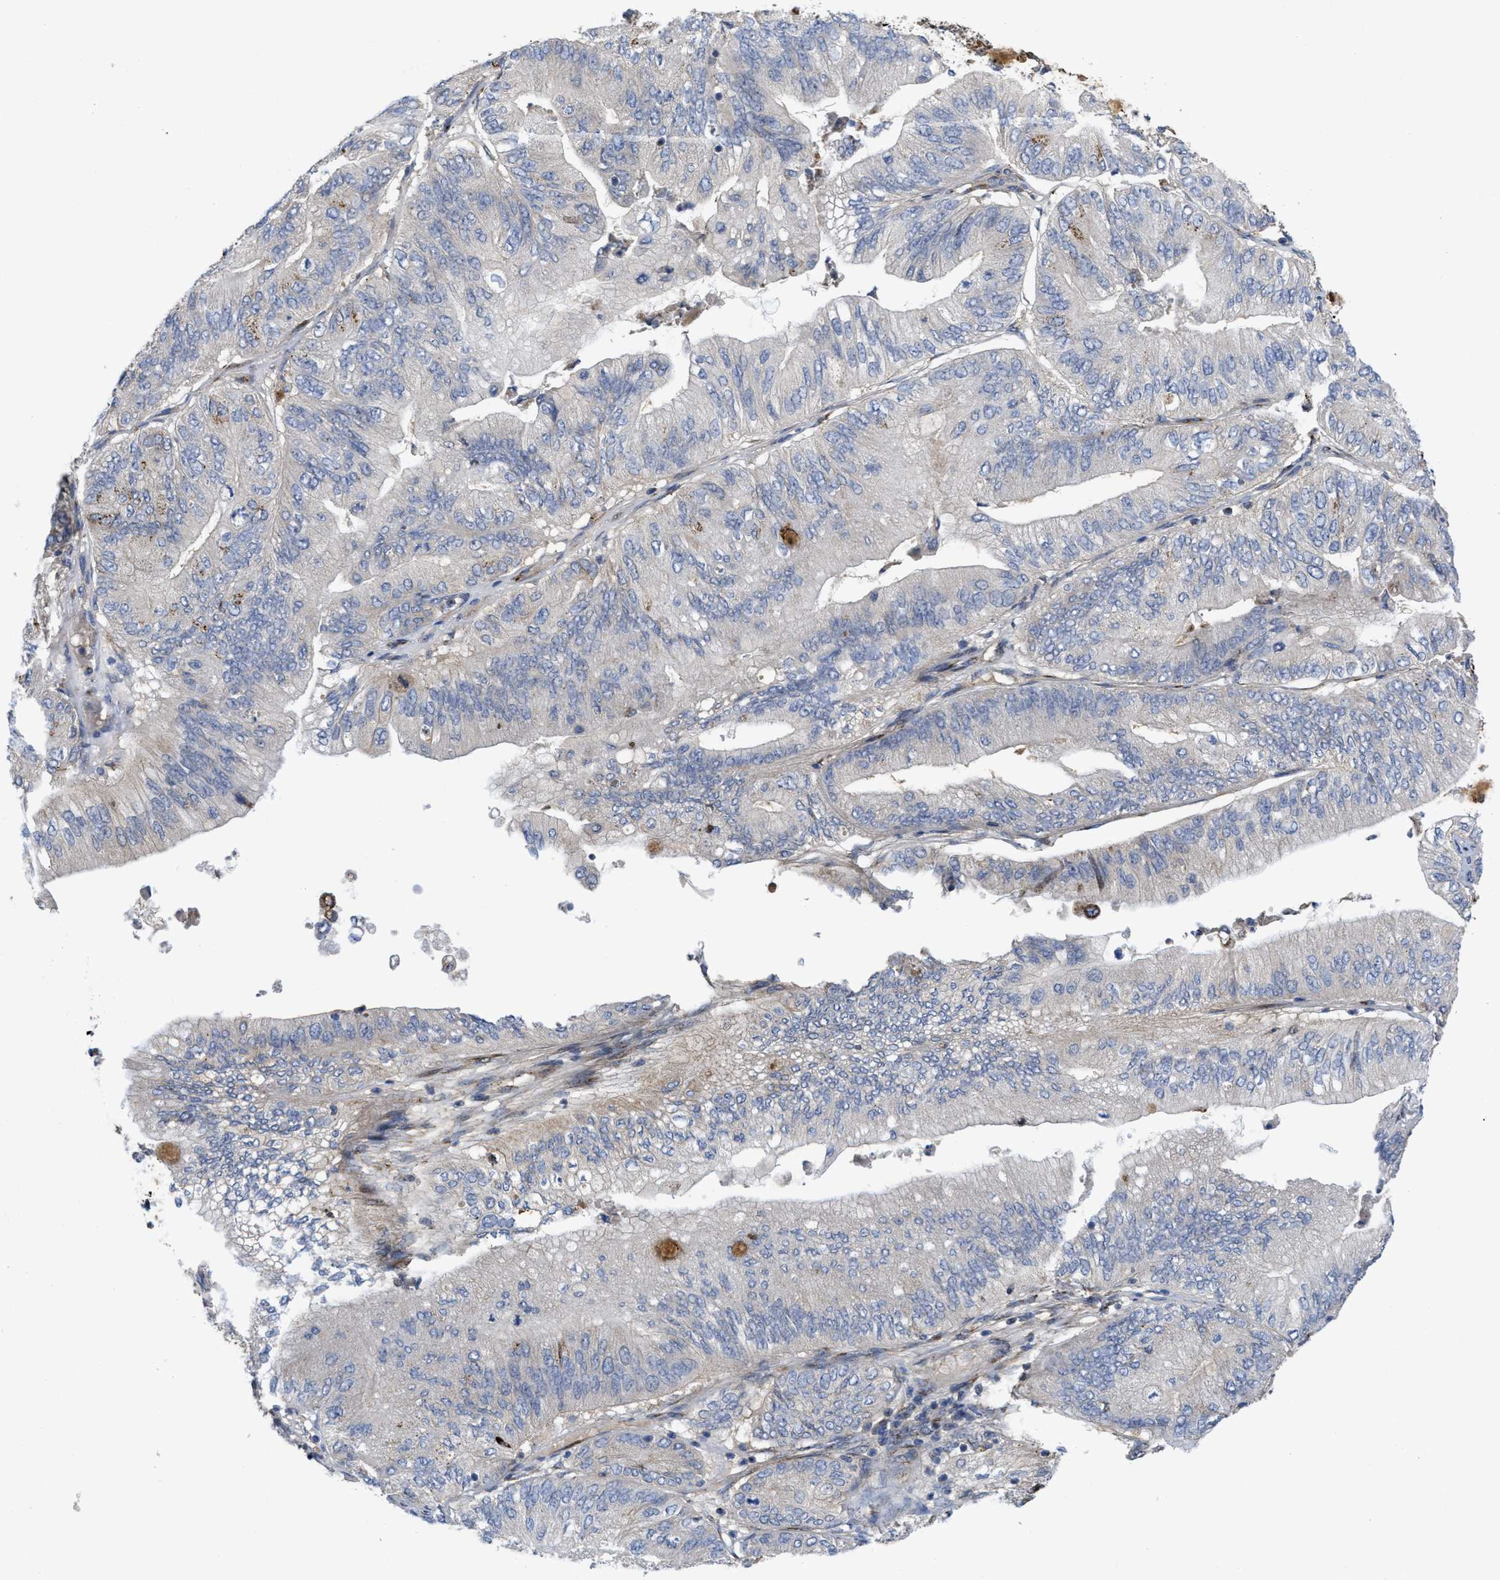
{"staining": {"intensity": "negative", "quantity": "none", "location": "none"}, "tissue": "ovarian cancer", "cell_type": "Tumor cells", "image_type": "cancer", "snomed": [{"axis": "morphology", "description": "Cystadenocarcinoma, mucinous, NOS"}, {"axis": "topography", "description": "Ovary"}], "caption": "High power microscopy histopathology image of an IHC histopathology image of ovarian cancer, revealing no significant staining in tumor cells. Brightfield microscopy of IHC stained with DAB (brown) and hematoxylin (blue), captured at high magnification.", "gene": "ZNF70", "patient": {"sex": "female", "age": 61}}